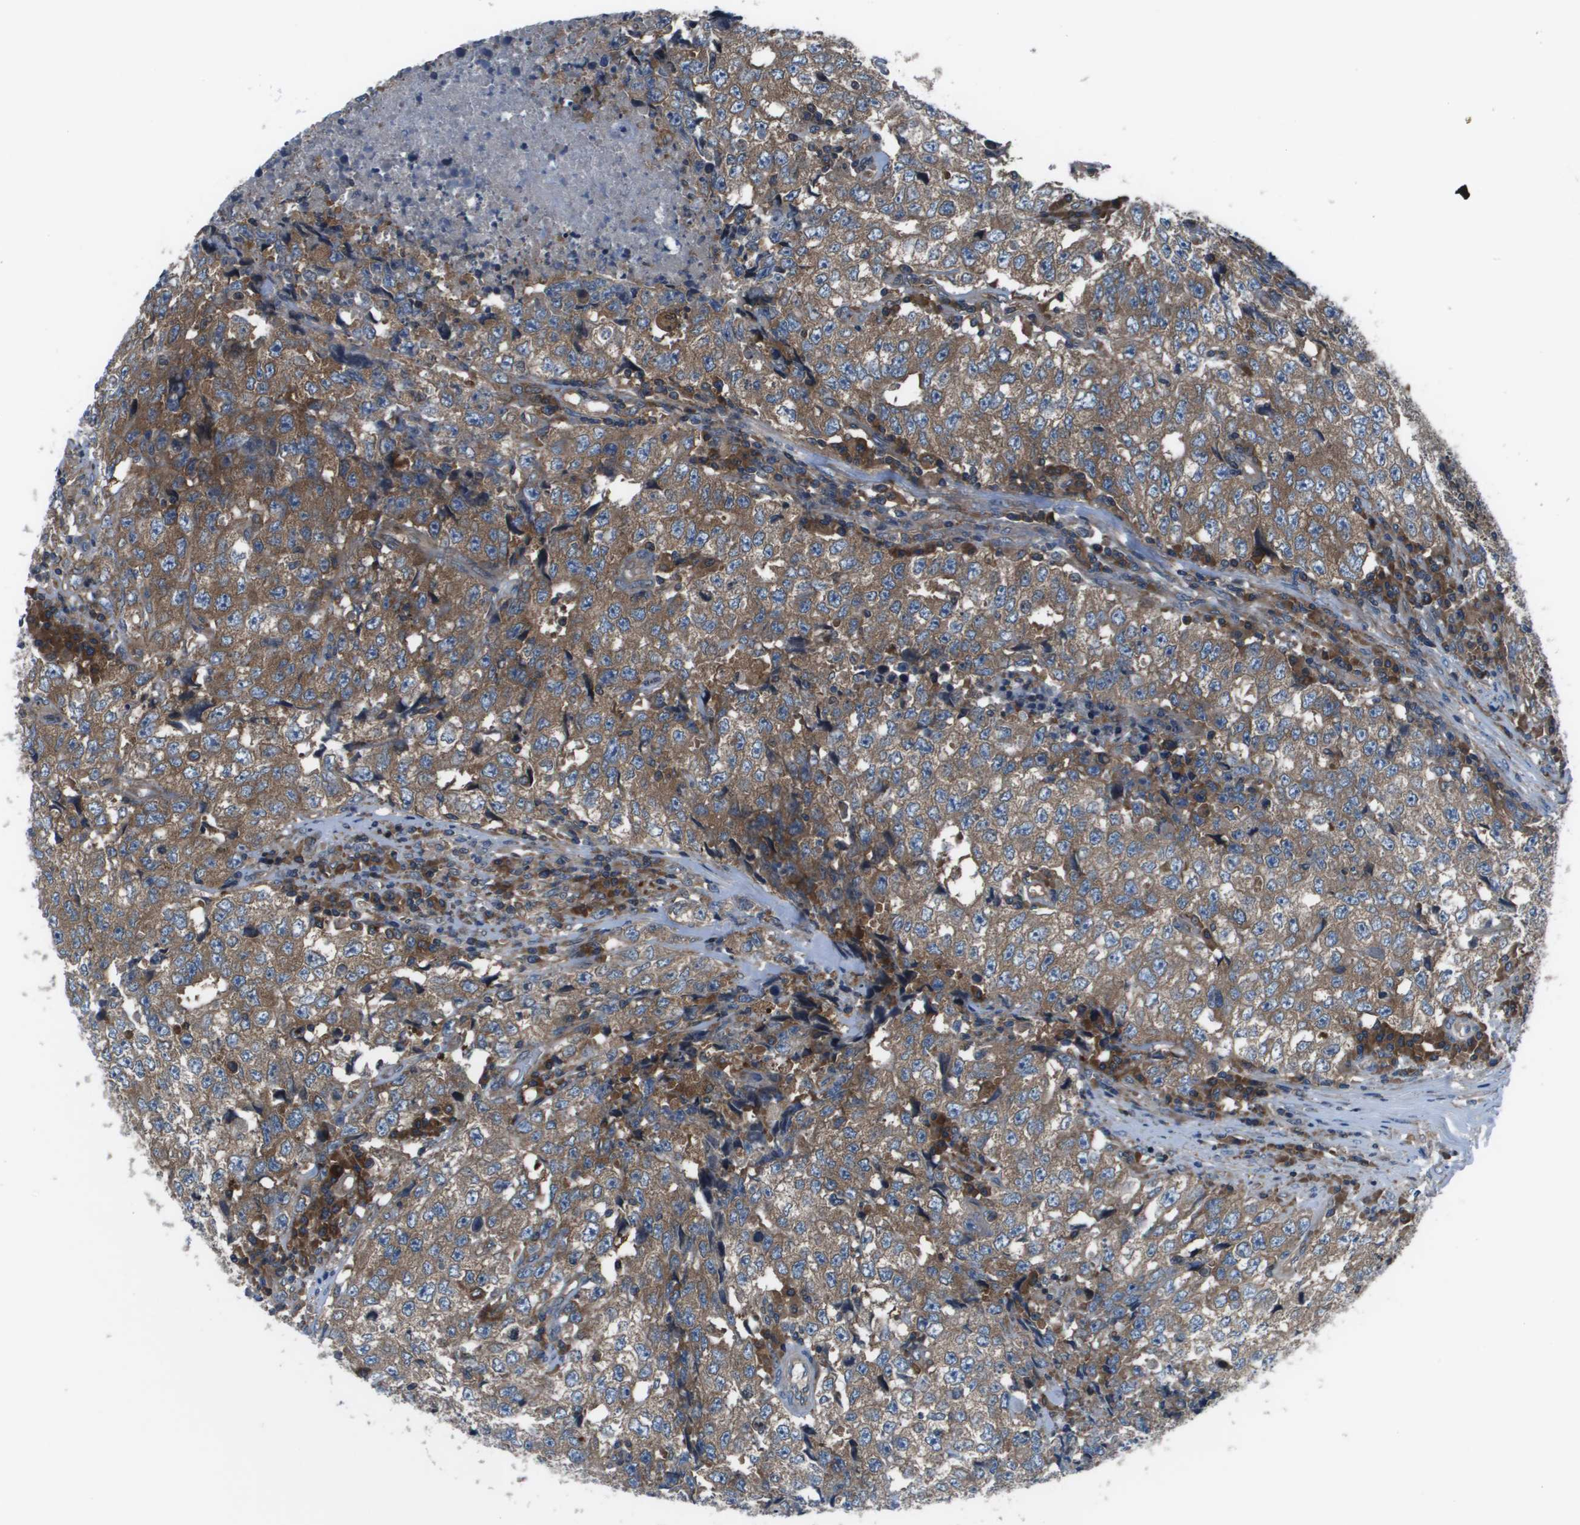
{"staining": {"intensity": "strong", "quantity": ">75%", "location": "cytoplasmic/membranous"}, "tissue": "testis cancer", "cell_type": "Tumor cells", "image_type": "cancer", "snomed": [{"axis": "morphology", "description": "Necrosis, NOS"}, {"axis": "morphology", "description": "Carcinoma, Embryonal, NOS"}, {"axis": "topography", "description": "Testis"}], "caption": "Immunohistochemistry of human testis cancer reveals high levels of strong cytoplasmic/membranous positivity in approximately >75% of tumor cells.", "gene": "EIF3B", "patient": {"sex": "male", "age": 19}}